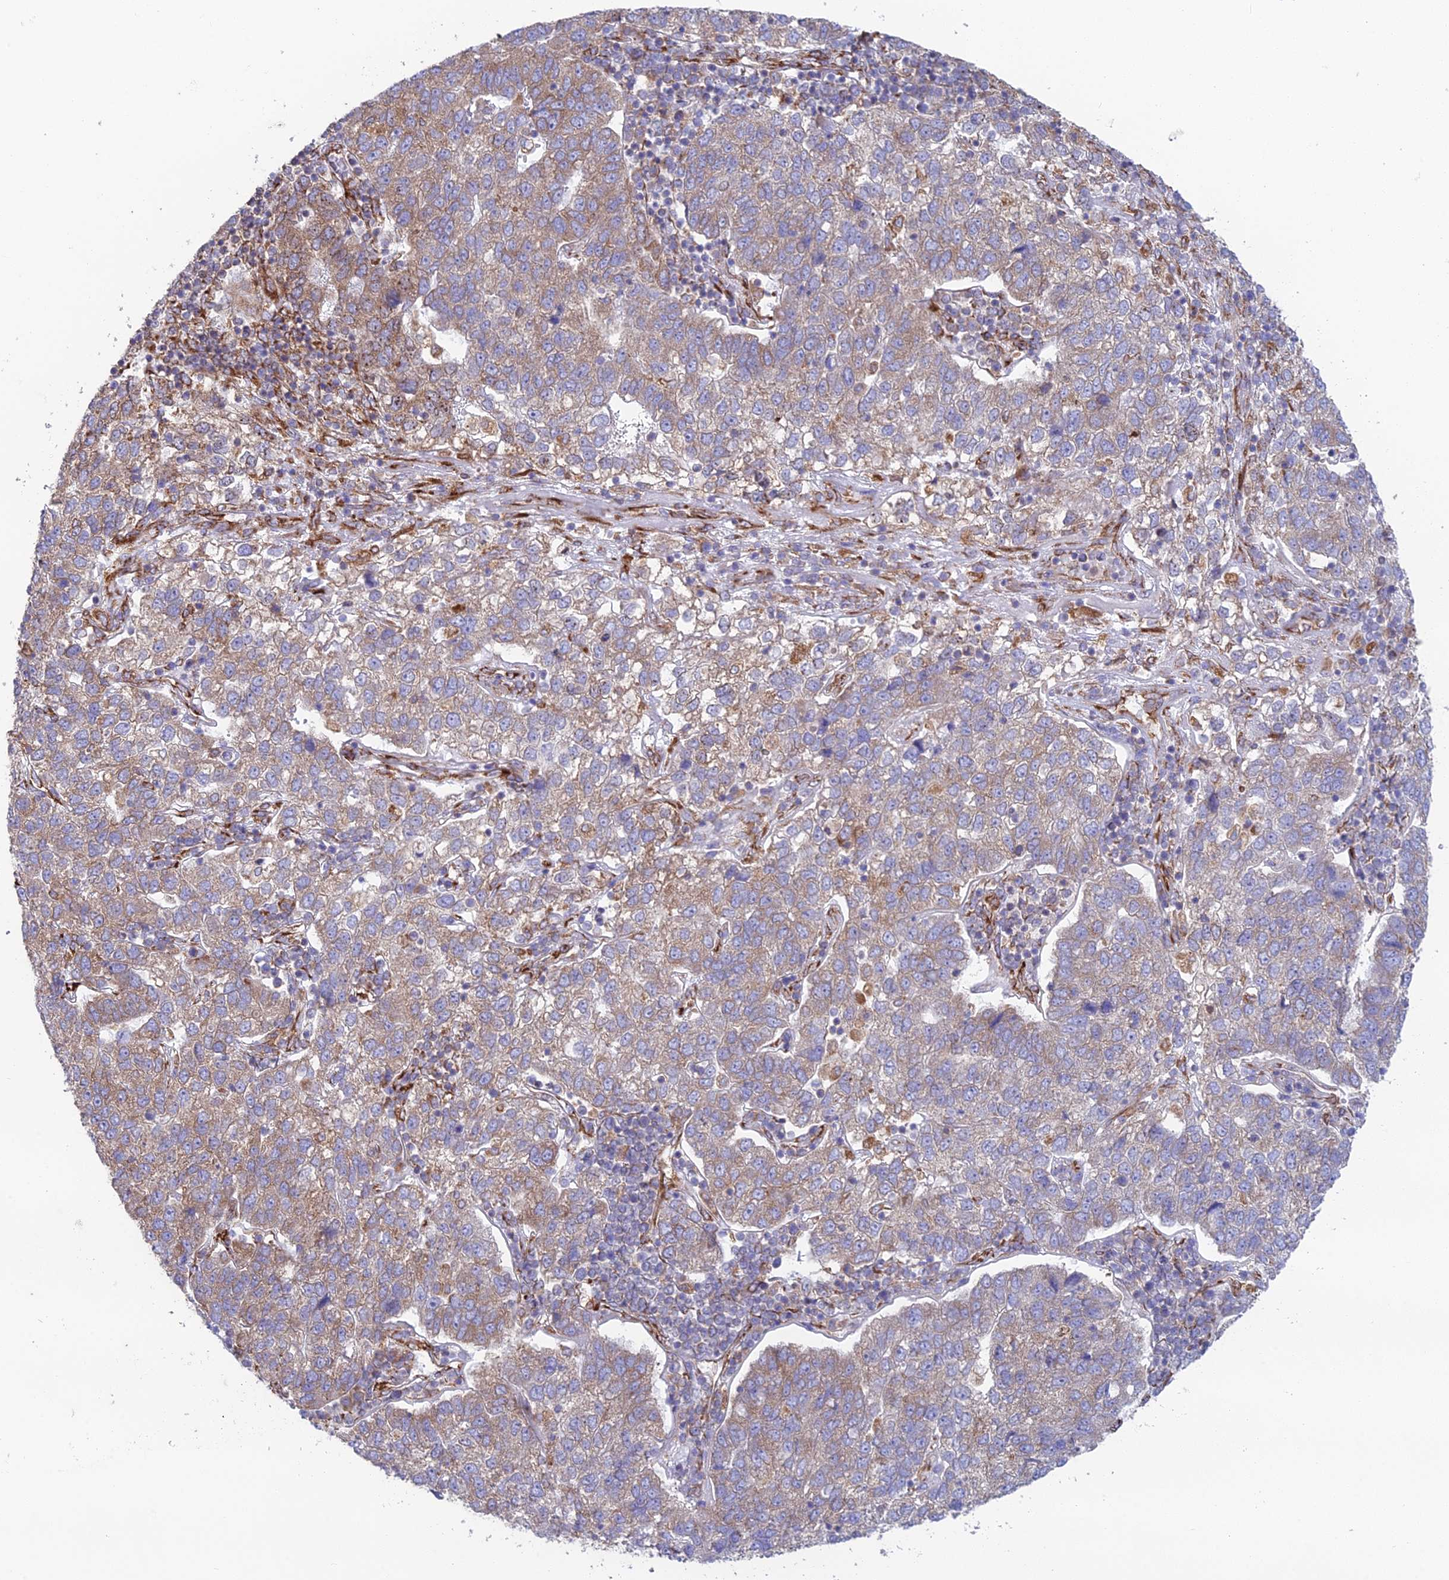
{"staining": {"intensity": "weak", "quantity": "25%-75%", "location": "cytoplasmic/membranous"}, "tissue": "pancreatic cancer", "cell_type": "Tumor cells", "image_type": "cancer", "snomed": [{"axis": "morphology", "description": "Adenocarcinoma, NOS"}, {"axis": "topography", "description": "Pancreas"}], "caption": "This image demonstrates immunohistochemistry (IHC) staining of pancreatic cancer (adenocarcinoma), with low weak cytoplasmic/membranous staining in about 25%-75% of tumor cells.", "gene": "CCDC69", "patient": {"sex": "female", "age": 61}}